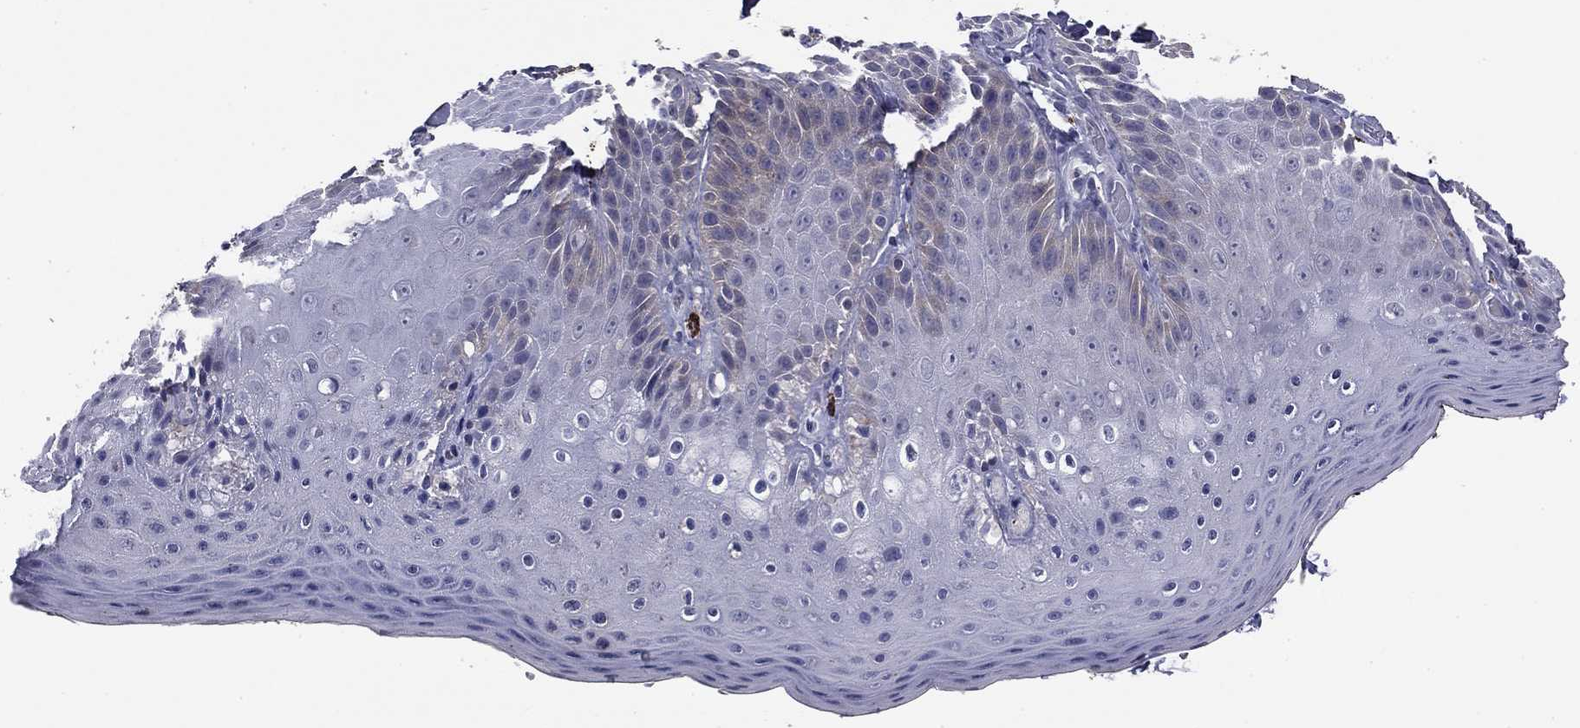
{"staining": {"intensity": "negative", "quantity": "none", "location": "none"}, "tissue": "skin", "cell_type": "Epidermal cells", "image_type": "normal", "snomed": [{"axis": "morphology", "description": "Normal tissue, NOS"}, {"axis": "topography", "description": "Anal"}], "caption": "IHC image of unremarkable skin: human skin stained with DAB (3,3'-diaminobenzidine) demonstrates no significant protein positivity in epidermal cells.", "gene": "REXO5", "patient": {"sex": "male", "age": 53}}